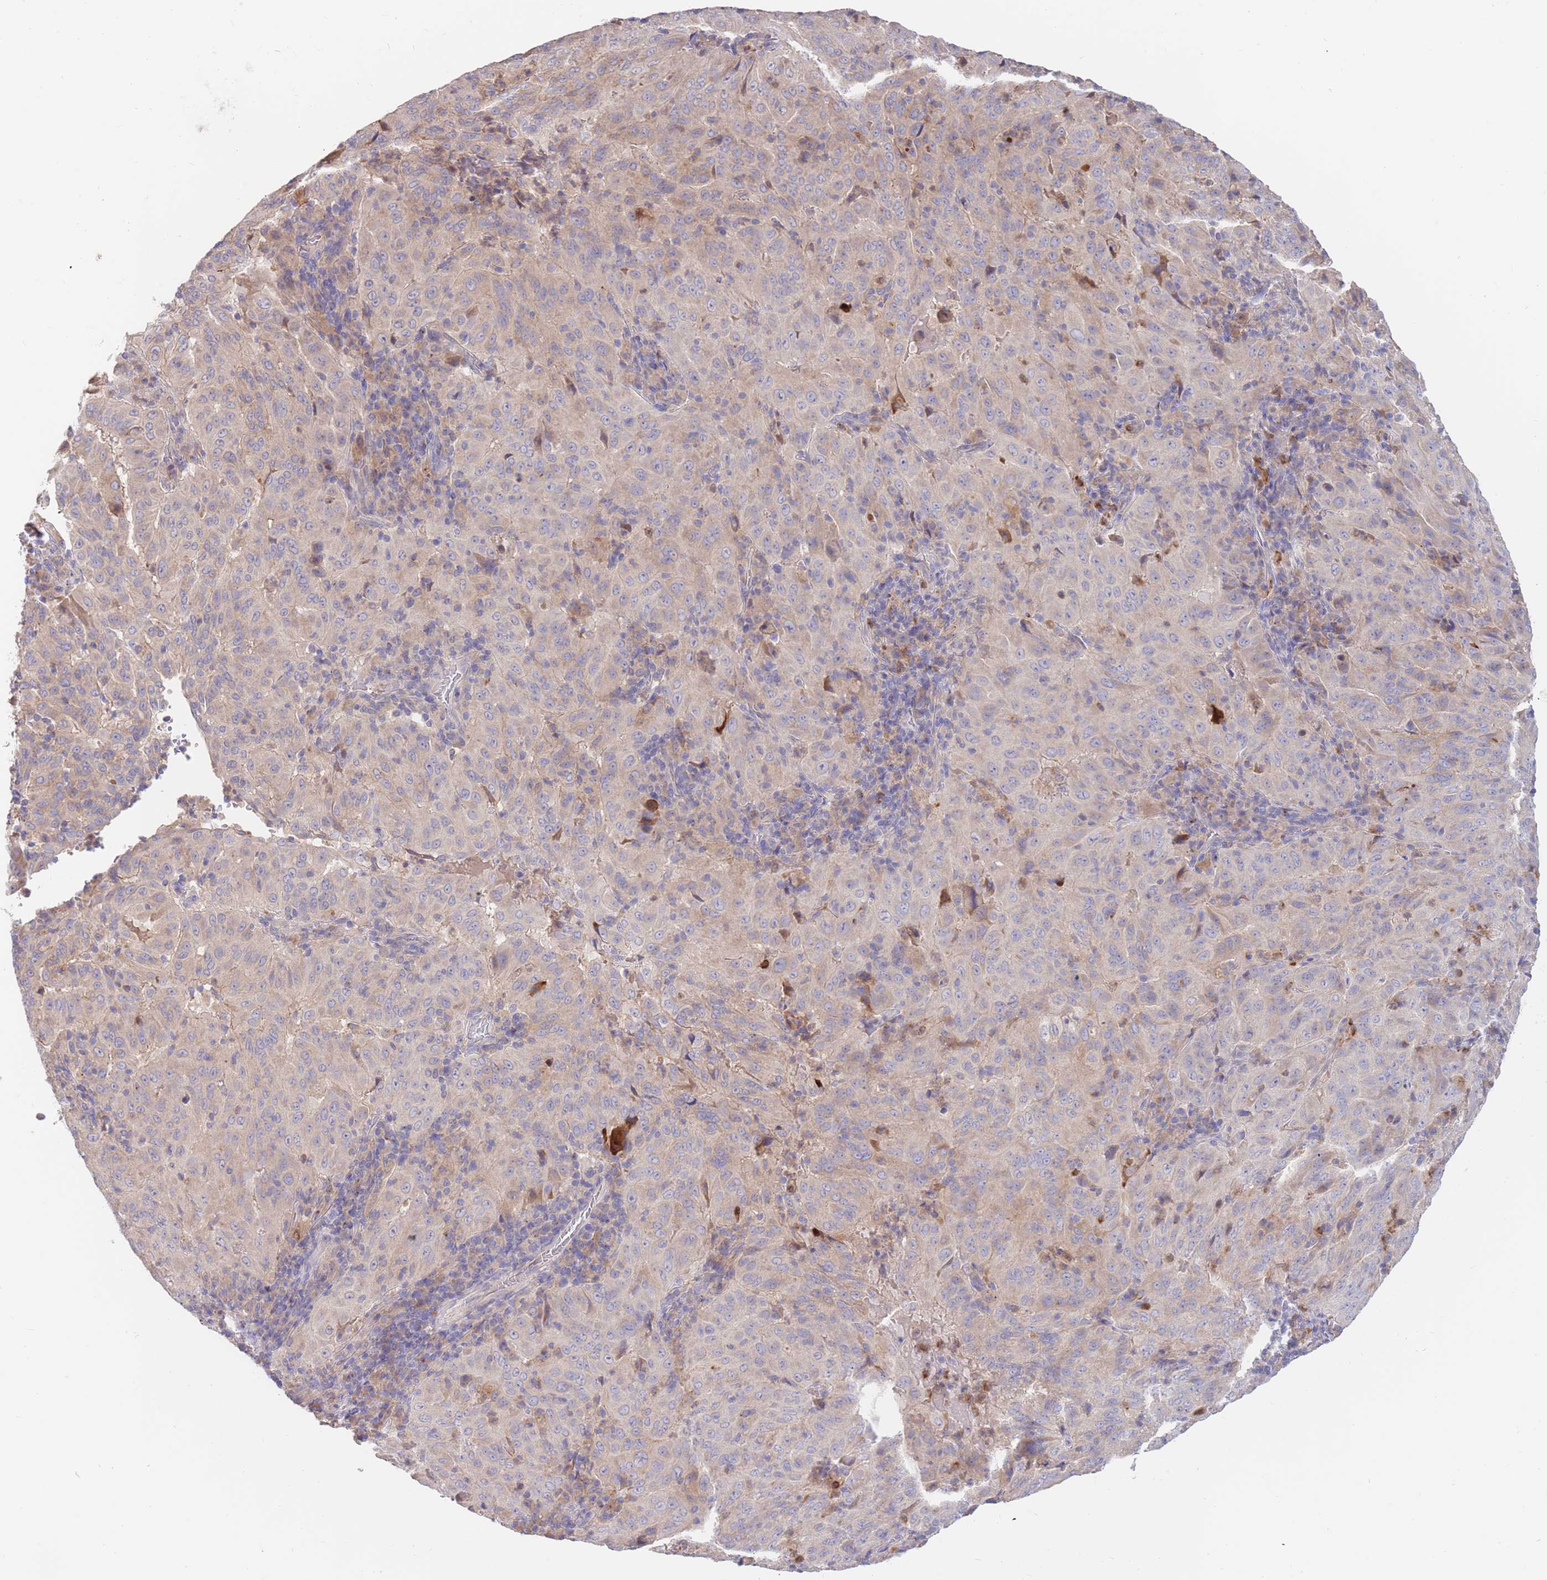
{"staining": {"intensity": "weak", "quantity": "<25%", "location": "cytoplasmic/membranous"}, "tissue": "pancreatic cancer", "cell_type": "Tumor cells", "image_type": "cancer", "snomed": [{"axis": "morphology", "description": "Adenocarcinoma, NOS"}, {"axis": "topography", "description": "Pancreas"}], "caption": "Adenocarcinoma (pancreatic) was stained to show a protein in brown. There is no significant staining in tumor cells.", "gene": "BORCS5", "patient": {"sex": "male", "age": 63}}